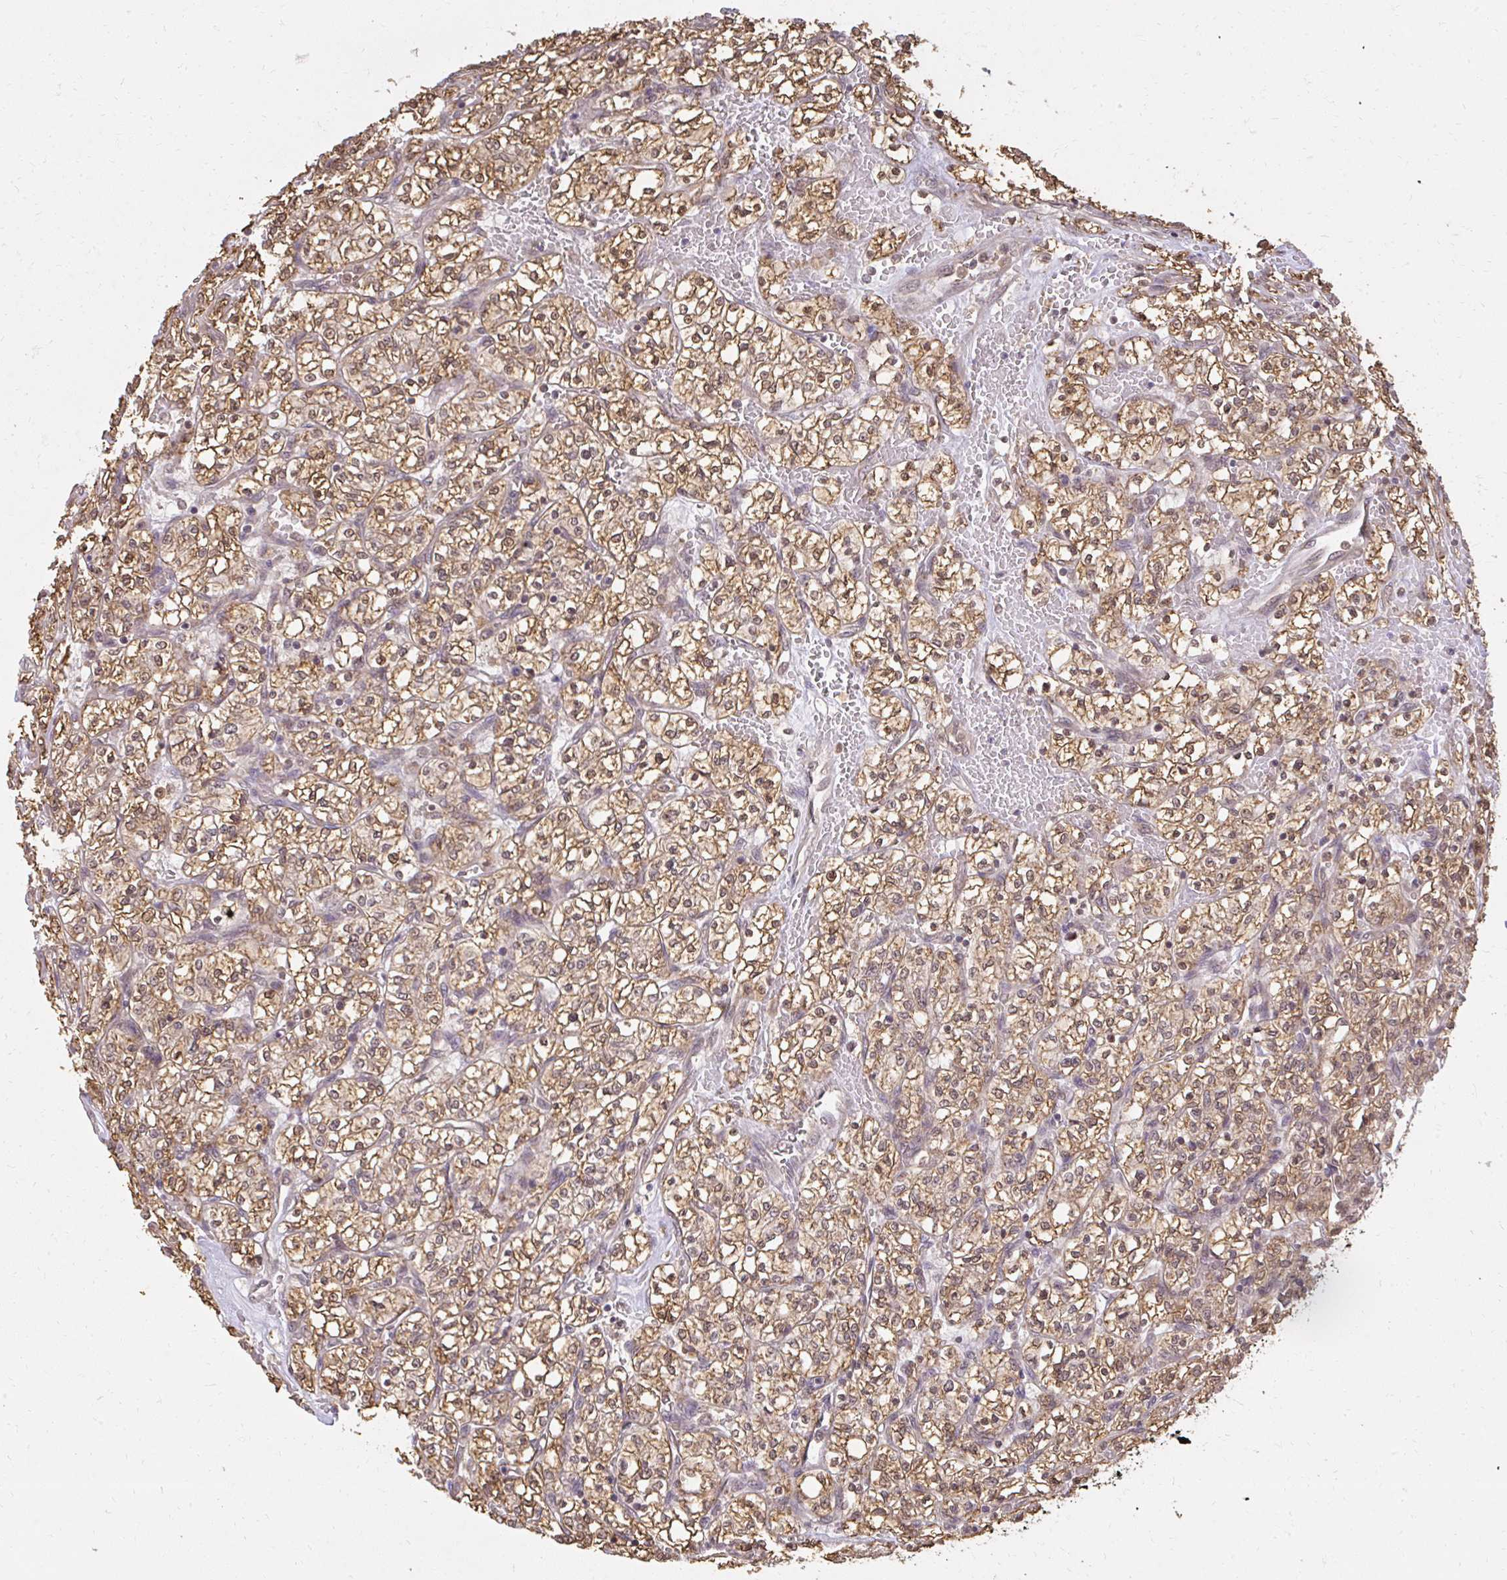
{"staining": {"intensity": "moderate", "quantity": ">75%", "location": "cytoplasmic/membranous,nuclear"}, "tissue": "renal cancer", "cell_type": "Tumor cells", "image_type": "cancer", "snomed": [{"axis": "morphology", "description": "Adenocarcinoma, NOS"}, {"axis": "topography", "description": "Kidney"}], "caption": "Immunohistochemistry (IHC) of human renal cancer (adenocarcinoma) demonstrates medium levels of moderate cytoplasmic/membranous and nuclear expression in about >75% of tumor cells.", "gene": "LARS2", "patient": {"sex": "female", "age": 64}}